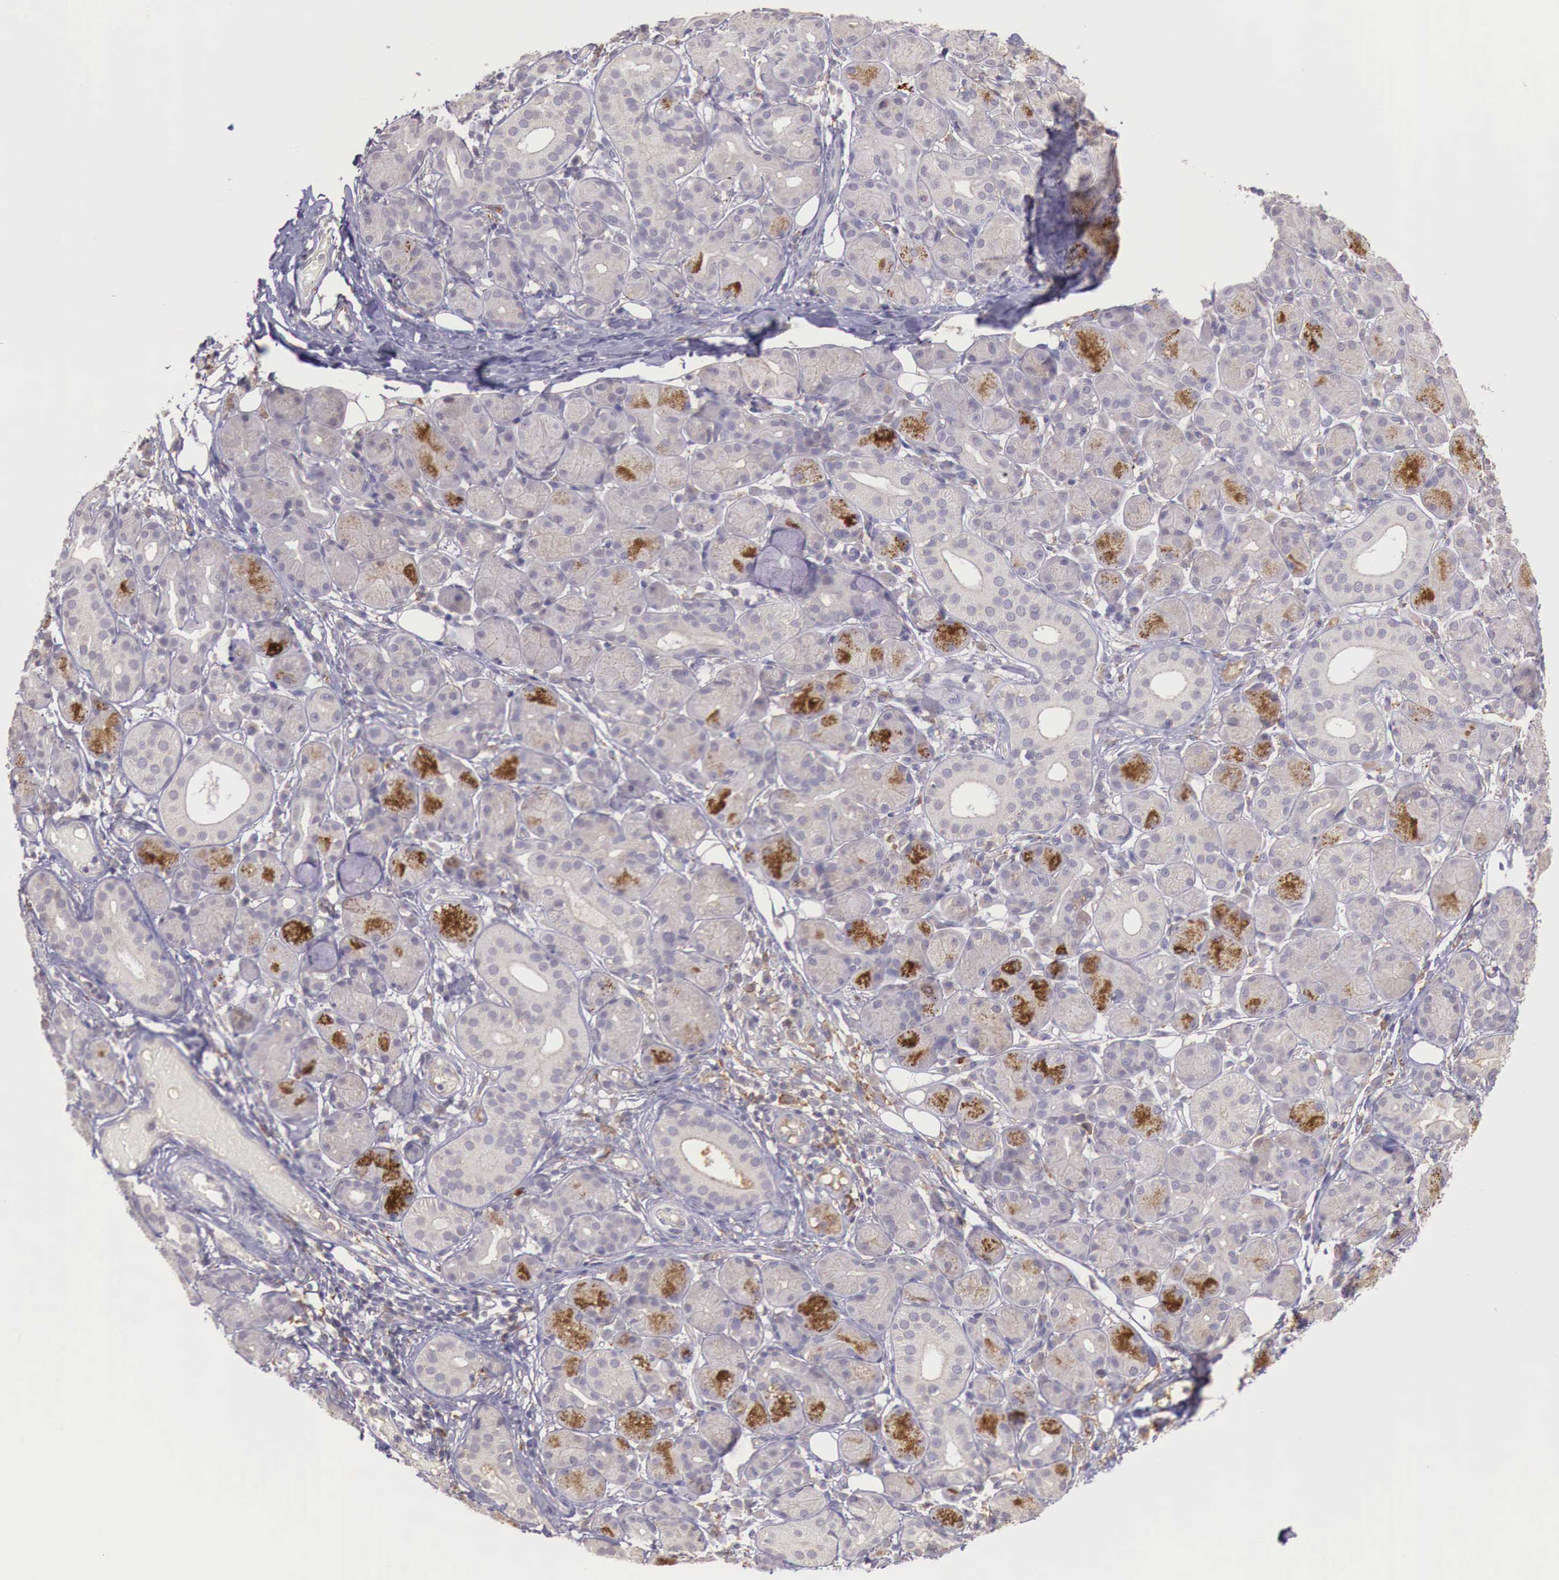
{"staining": {"intensity": "moderate", "quantity": "25%-75%", "location": "cytoplasmic/membranous"}, "tissue": "salivary gland", "cell_type": "Glandular cells", "image_type": "normal", "snomed": [{"axis": "morphology", "description": "Normal tissue, NOS"}, {"axis": "topography", "description": "Salivary gland"}, {"axis": "topography", "description": "Peripheral nerve tissue"}], "caption": "The immunohistochemical stain shows moderate cytoplasmic/membranous staining in glandular cells of benign salivary gland.", "gene": "CHRDL1", "patient": {"sex": "male", "age": 62}}